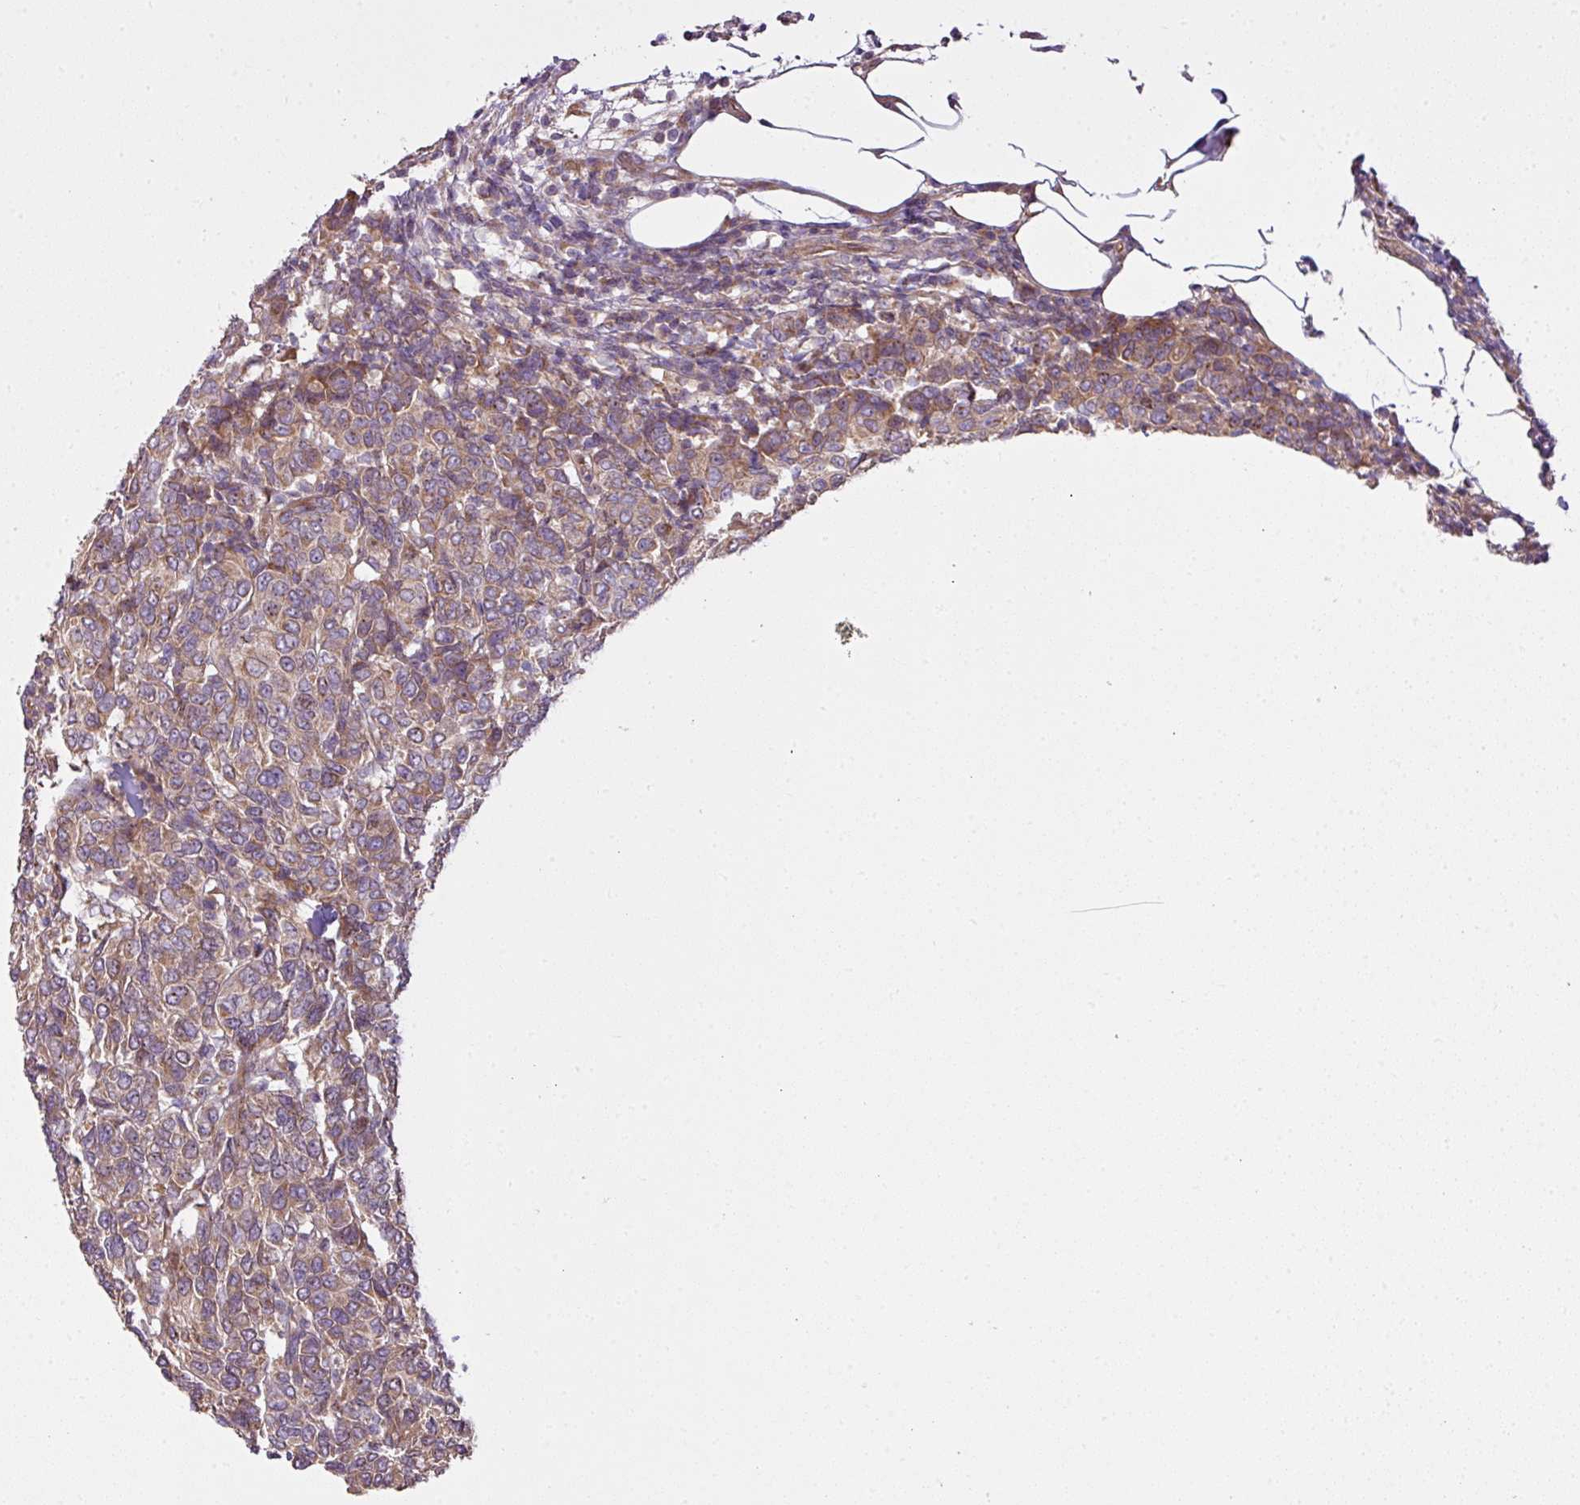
{"staining": {"intensity": "weak", "quantity": "25%-75%", "location": "cytoplasmic/membranous"}, "tissue": "breast cancer", "cell_type": "Tumor cells", "image_type": "cancer", "snomed": [{"axis": "morphology", "description": "Duct carcinoma"}, {"axis": "topography", "description": "Breast"}], "caption": "Immunohistochemical staining of human infiltrating ductal carcinoma (breast) exhibits low levels of weak cytoplasmic/membranous protein positivity in approximately 25%-75% of tumor cells.", "gene": "COX18", "patient": {"sex": "female", "age": 55}}